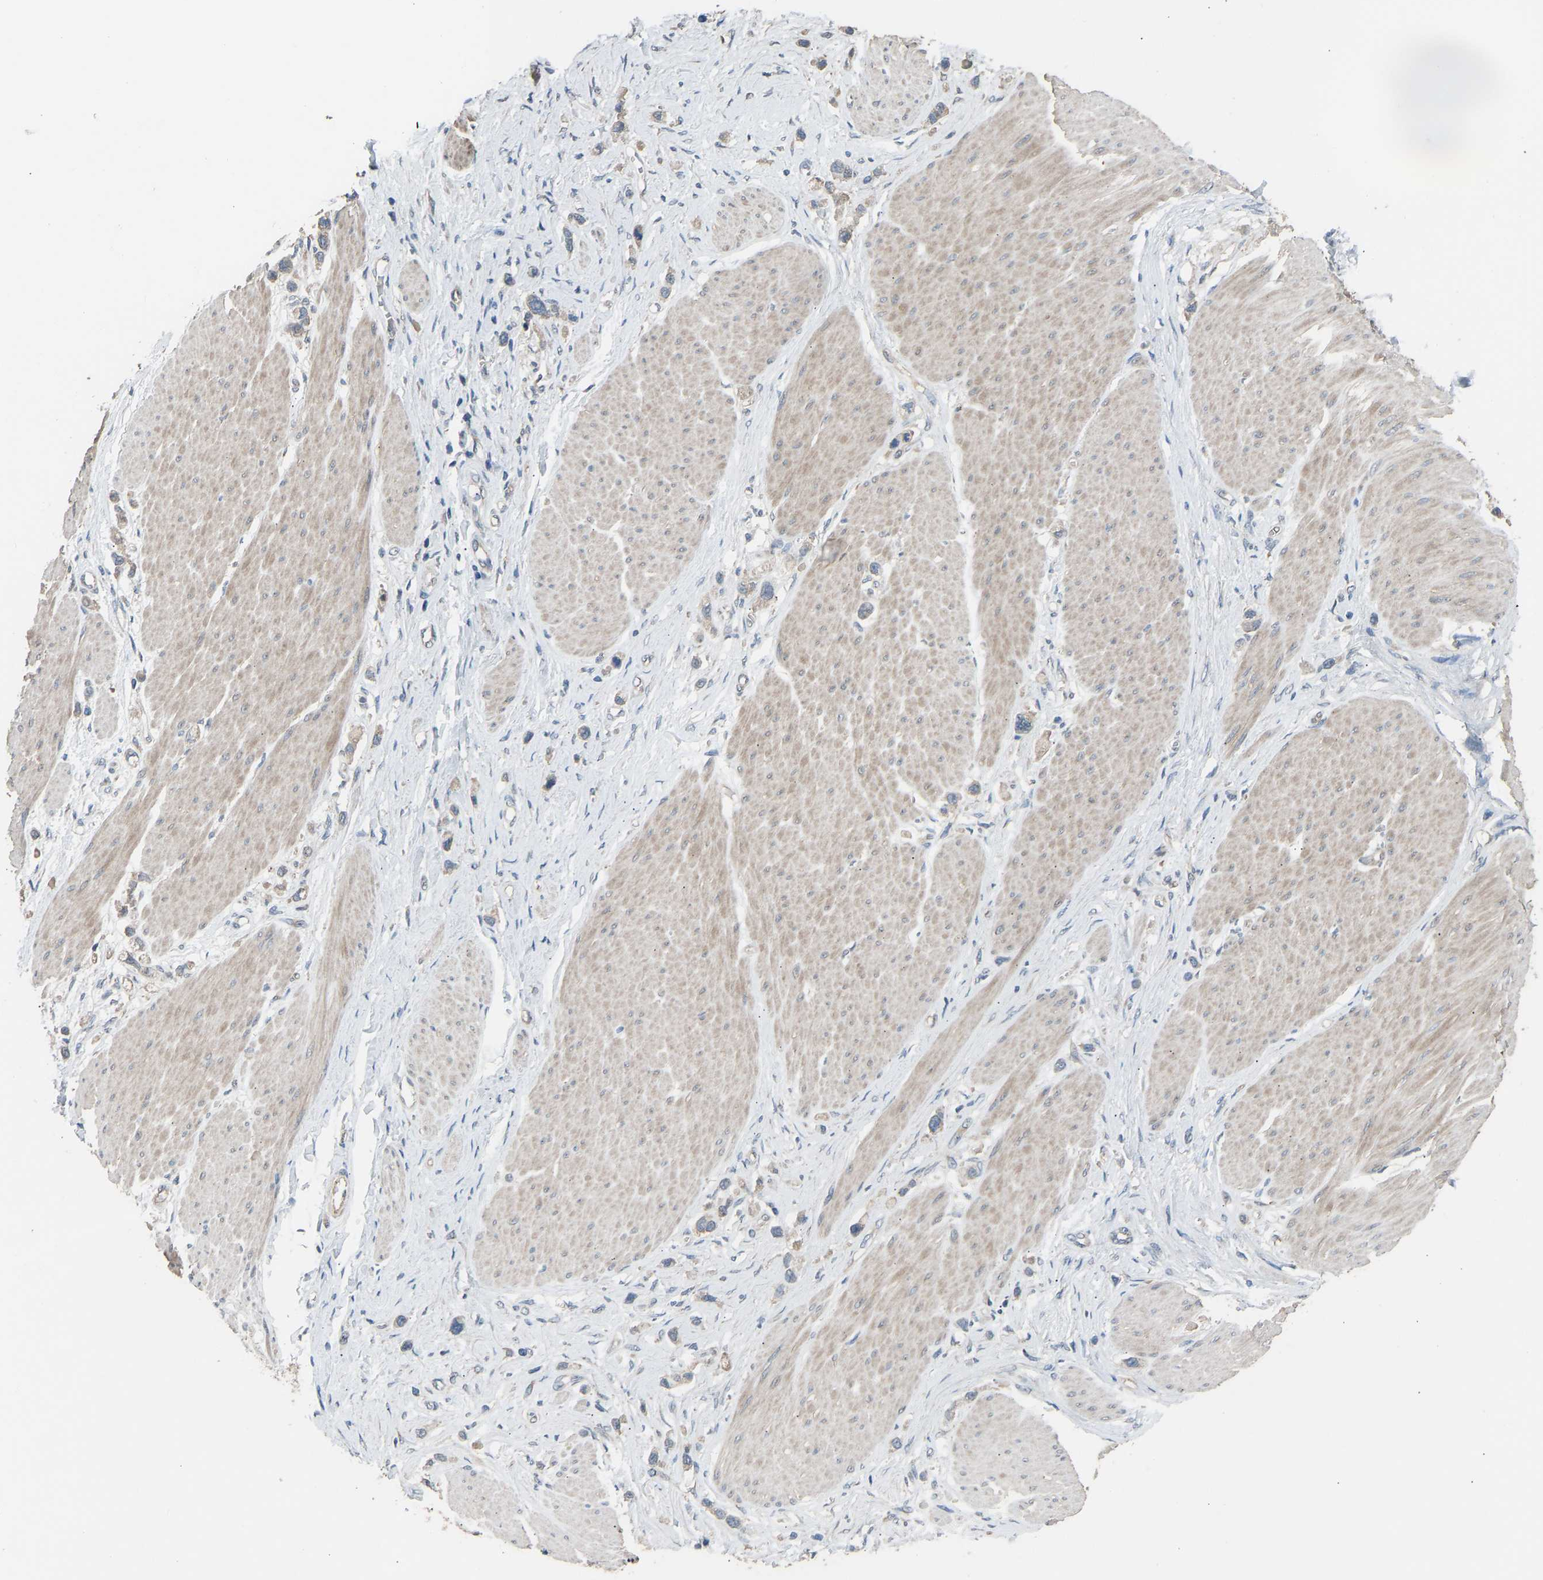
{"staining": {"intensity": "weak", "quantity": "25%-75%", "location": "cytoplasmic/membranous"}, "tissue": "stomach cancer", "cell_type": "Tumor cells", "image_type": "cancer", "snomed": [{"axis": "morphology", "description": "Adenocarcinoma, NOS"}, {"axis": "topography", "description": "Stomach"}], "caption": "An image showing weak cytoplasmic/membranous expression in about 25%-75% of tumor cells in stomach cancer, as visualized by brown immunohistochemical staining.", "gene": "SLC43A1", "patient": {"sex": "female", "age": 65}}